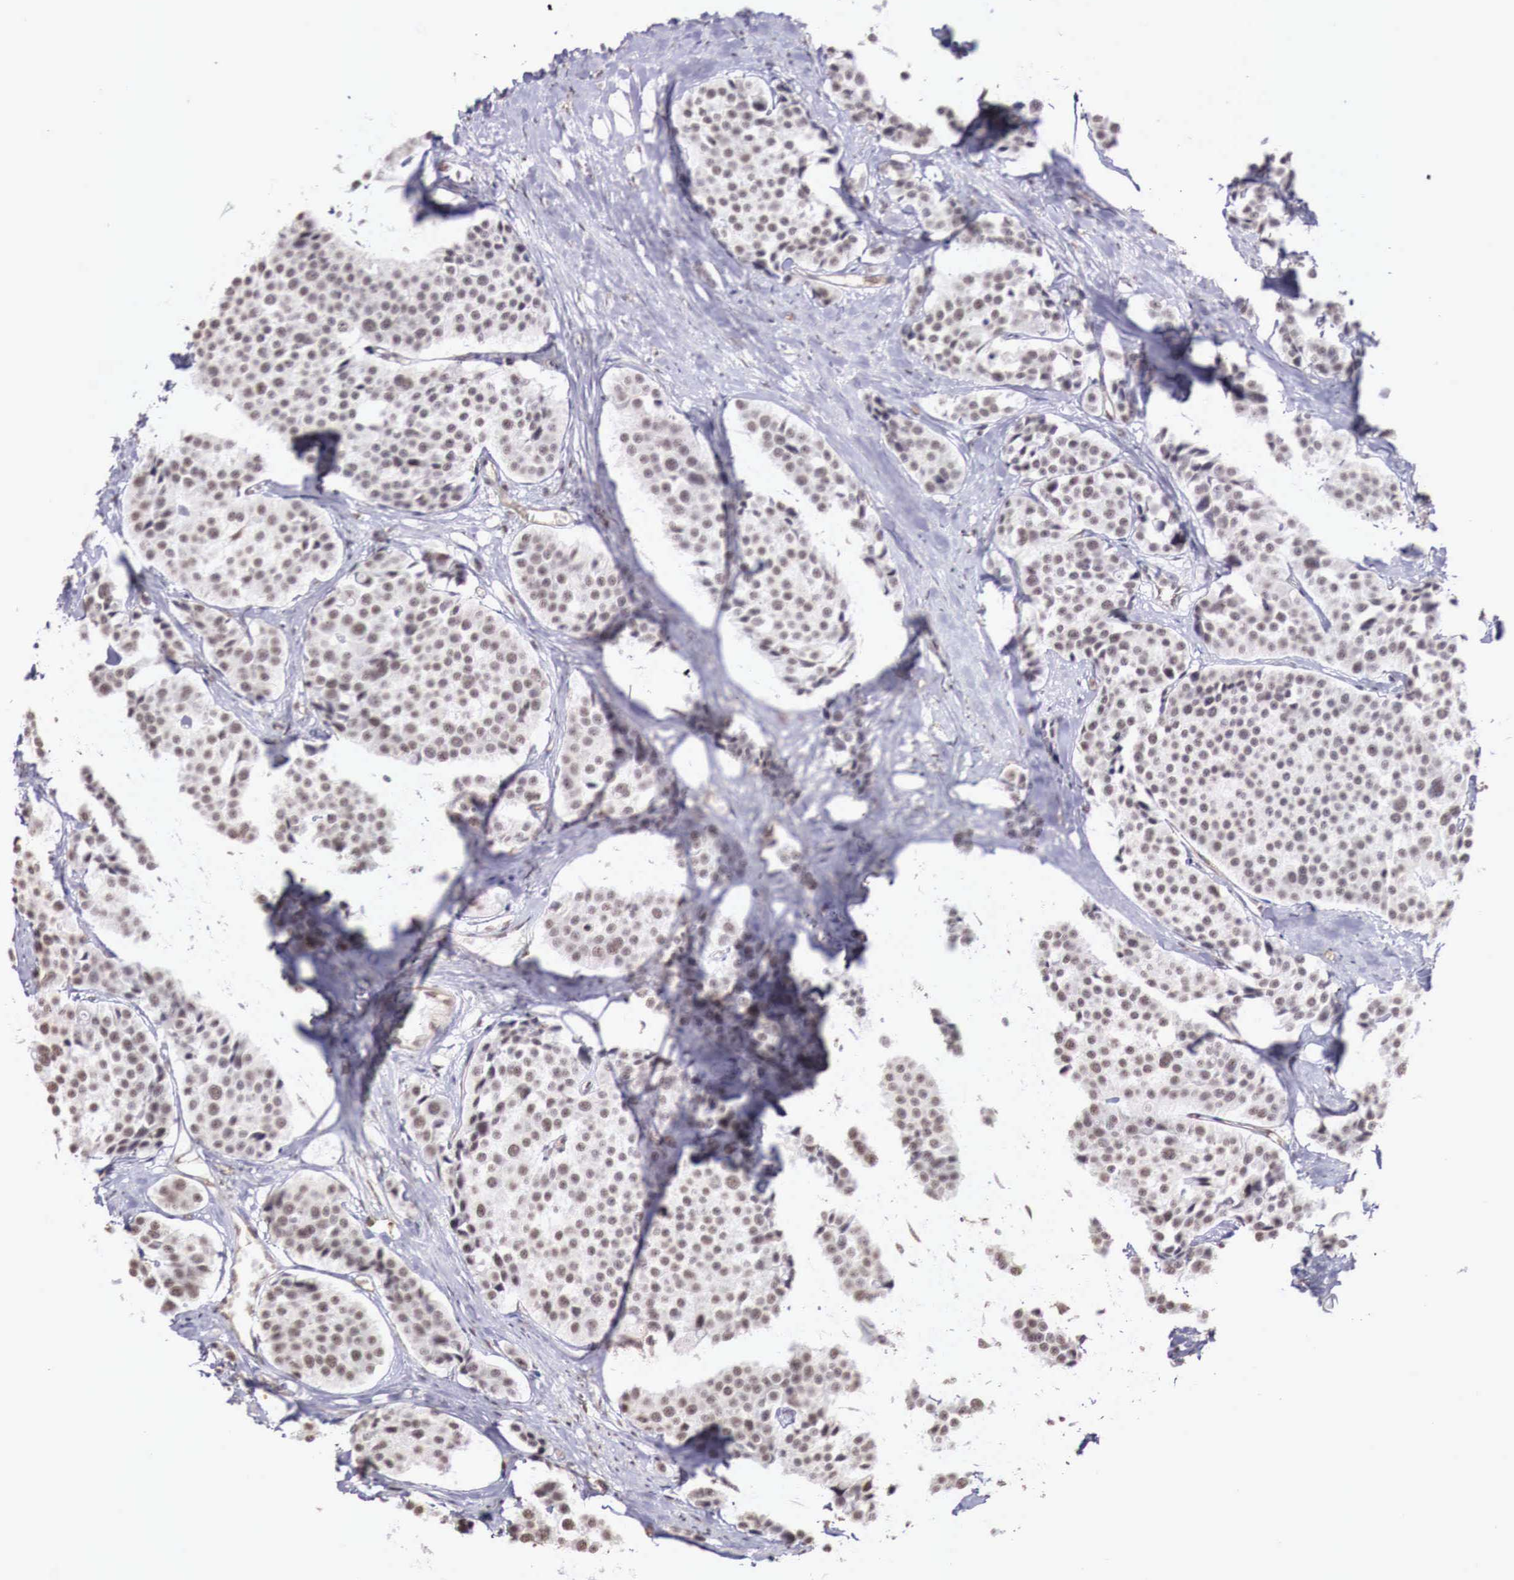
{"staining": {"intensity": "weak", "quantity": "25%-75%", "location": "nuclear"}, "tissue": "carcinoid", "cell_type": "Tumor cells", "image_type": "cancer", "snomed": [{"axis": "morphology", "description": "Carcinoid, malignant, NOS"}, {"axis": "topography", "description": "Small intestine"}], "caption": "DAB (3,3'-diaminobenzidine) immunohistochemical staining of human carcinoid demonstrates weak nuclear protein expression in about 25%-75% of tumor cells.", "gene": "FOXP2", "patient": {"sex": "male", "age": 60}}